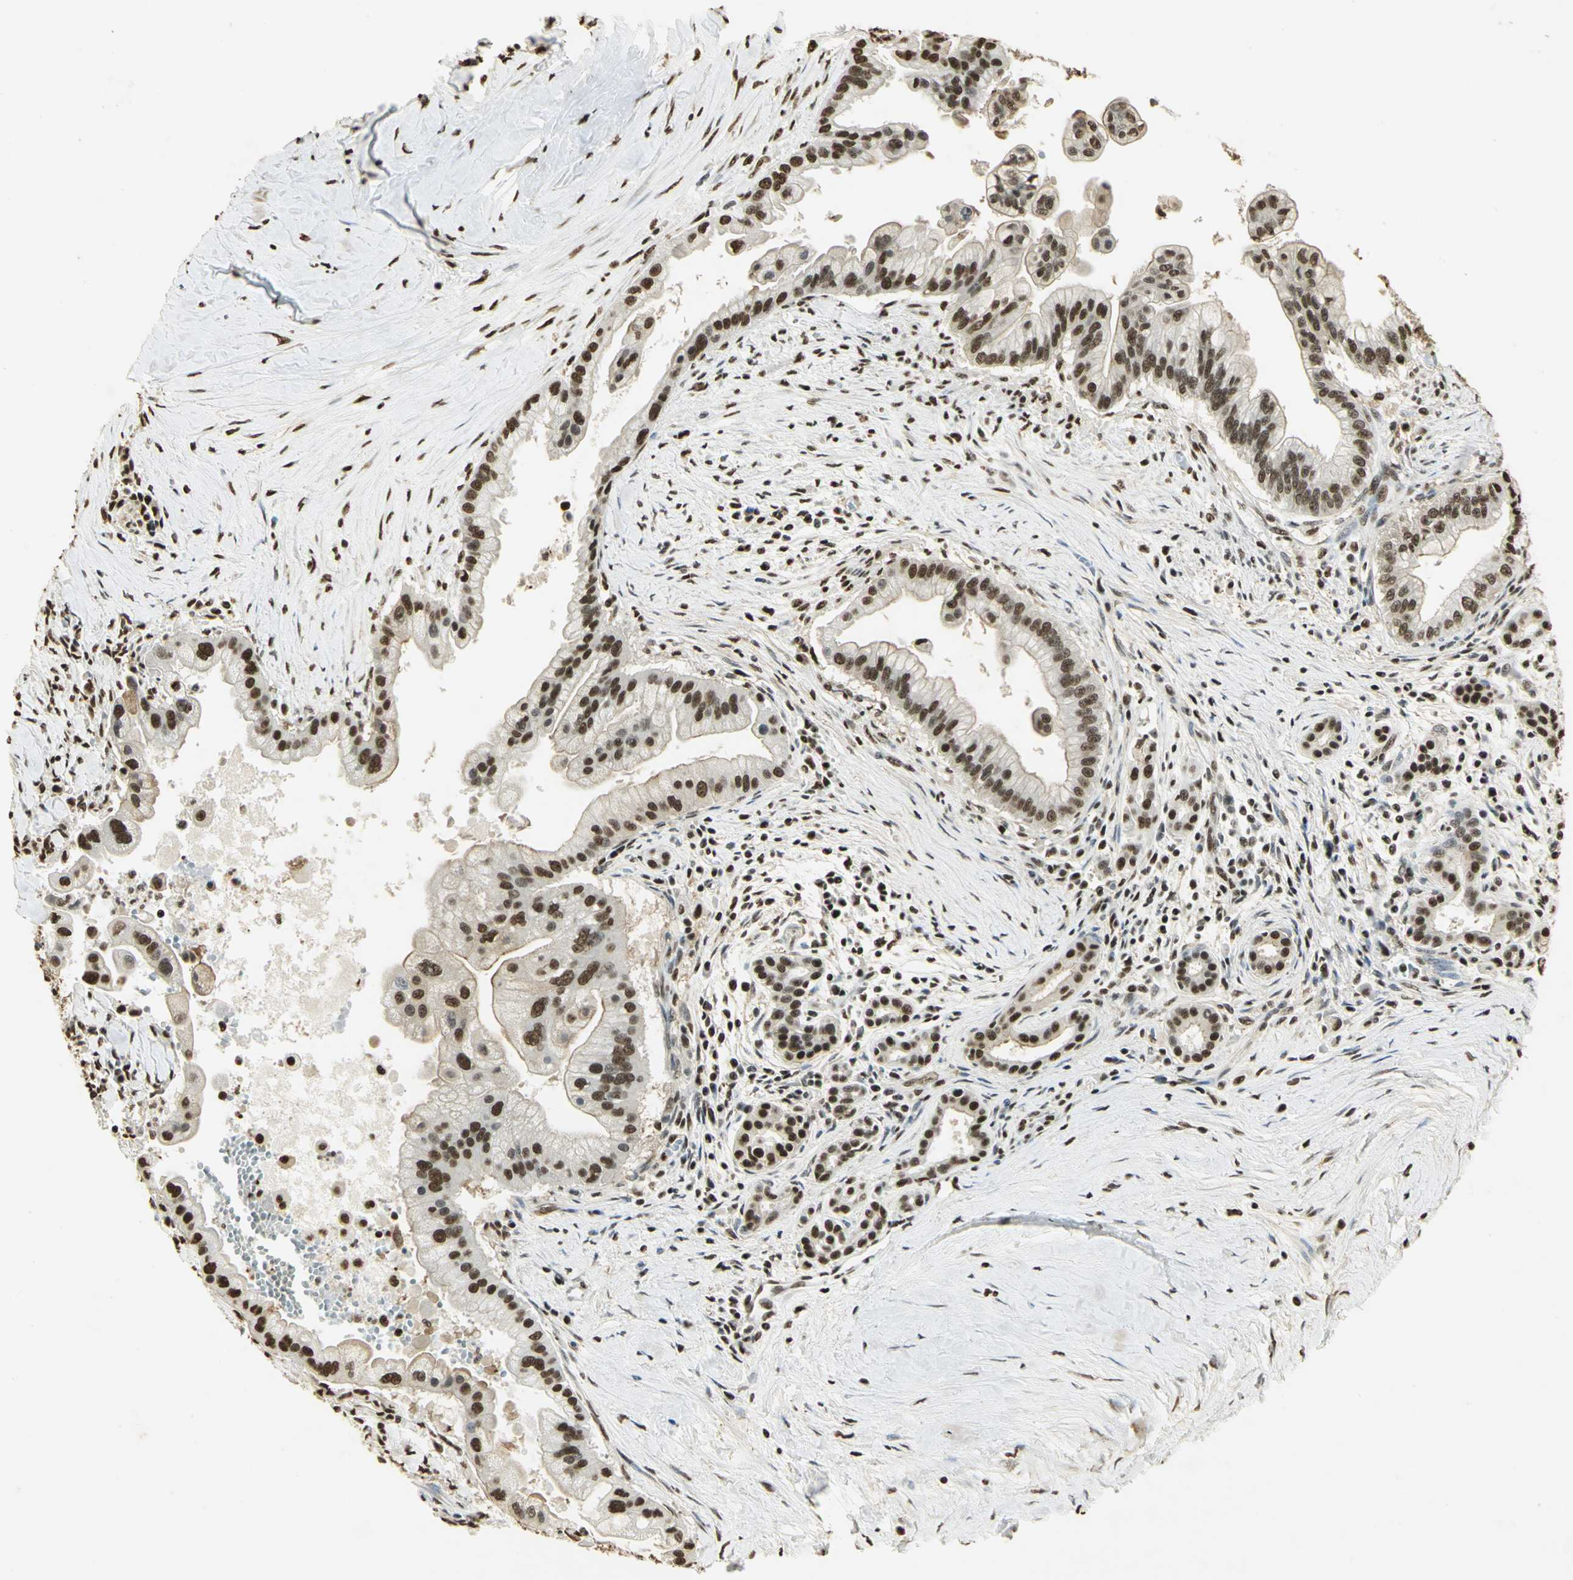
{"staining": {"intensity": "strong", "quantity": ">75%", "location": "nuclear"}, "tissue": "pancreatic cancer", "cell_type": "Tumor cells", "image_type": "cancer", "snomed": [{"axis": "morphology", "description": "Adenocarcinoma, NOS"}, {"axis": "topography", "description": "Pancreas"}], "caption": "The immunohistochemical stain labels strong nuclear staining in tumor cells of pancreatic adenocarcinoma tissue.", "gene": "SET", "patient": {"sex": "male", "age": 59}}